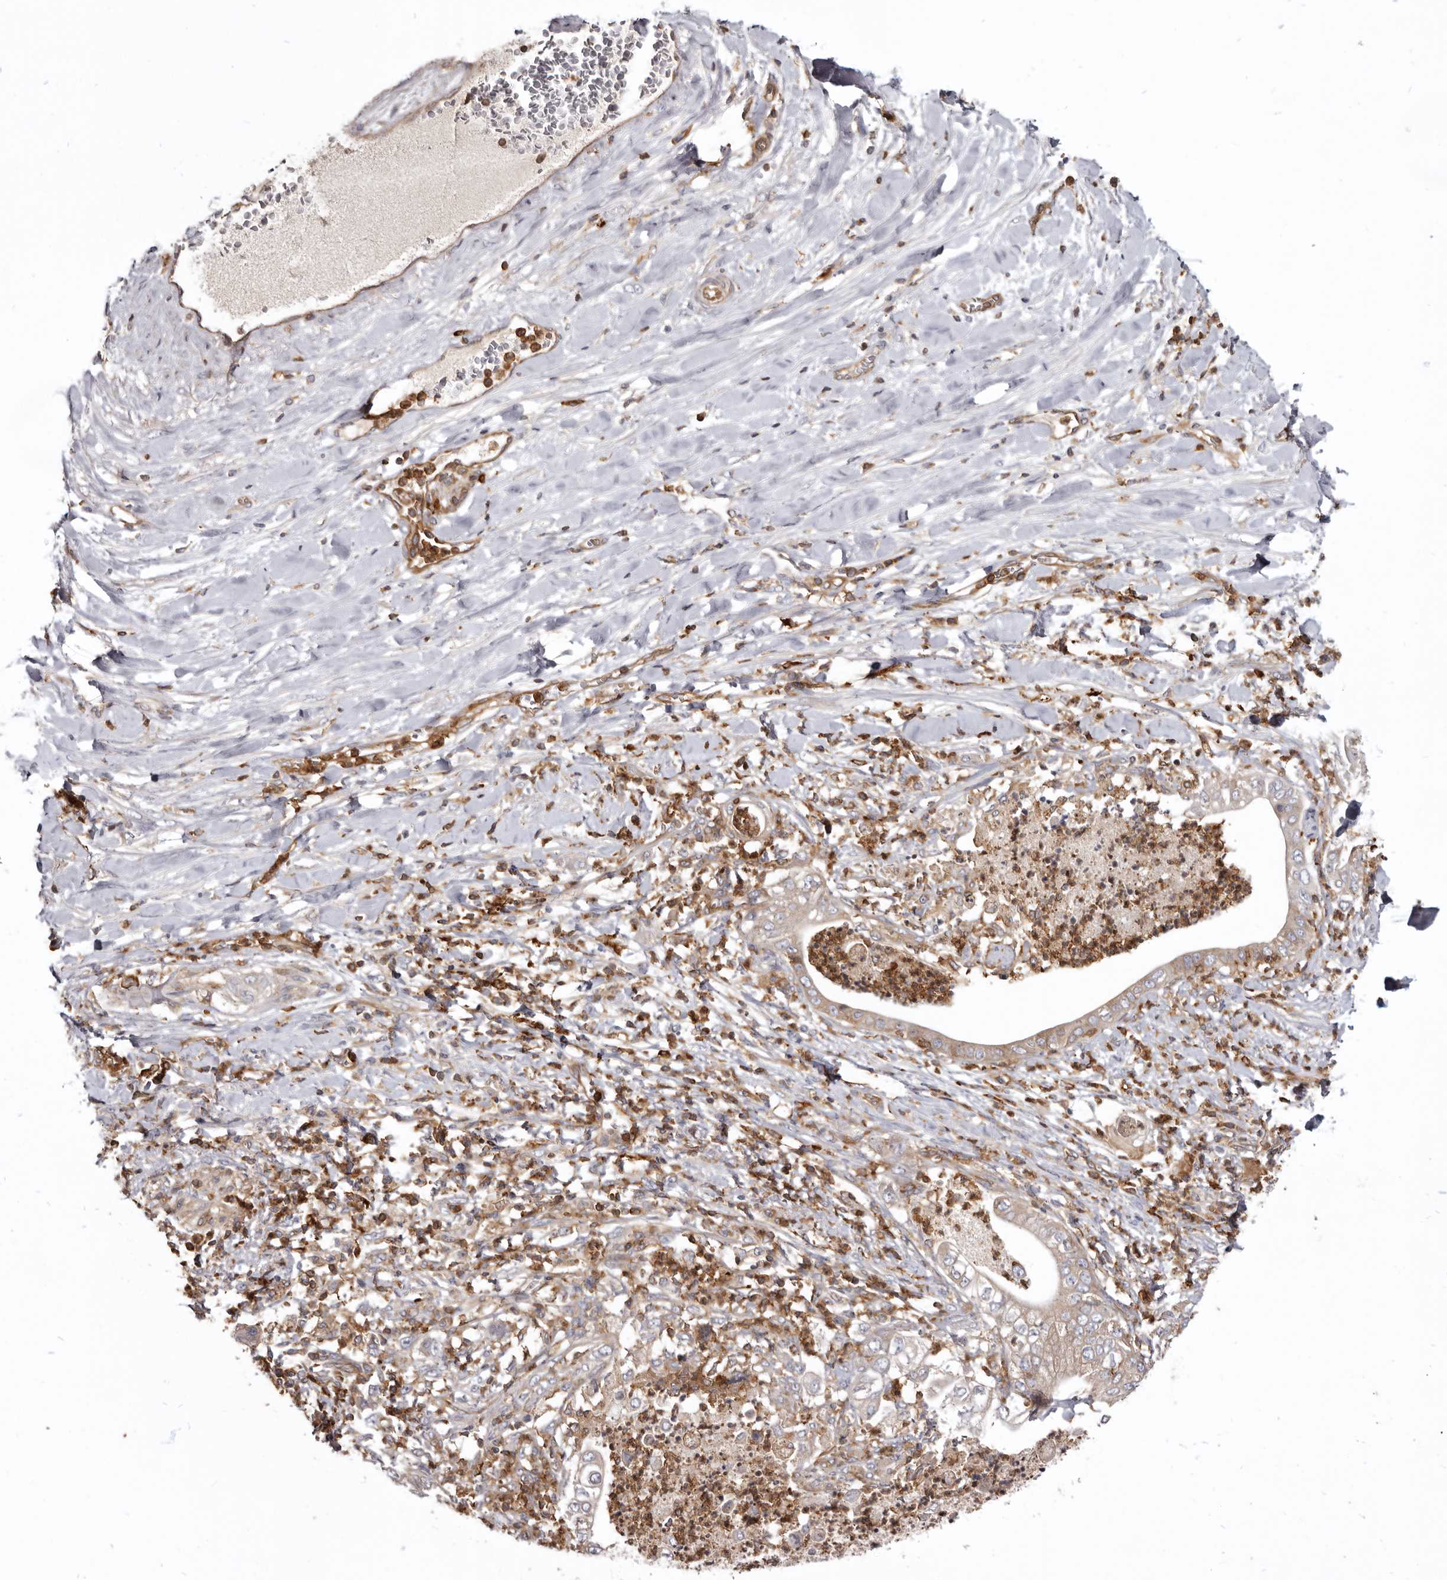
{"staining": {"intensity": "weak", "quantity": ">75%", "location": "cytoplasmic/membranous"}, "tissue": "pancreatic cancer", "cell_type": "Tumor cells", "image_type": "cancer", "snomed": [{"axis": "morphology", "description": "Adenocarcinoma, NOS"}, {"axis": "topography", "description": "Pancreas"}], "caption": "This is an image of IHC staining of adenocarcinoma (pancreatic), which shows weak staining in the cytoplasmic/membranous of tumor cells.", "gene": "CBL", "patient": {"sex": "female", "age": 78}}